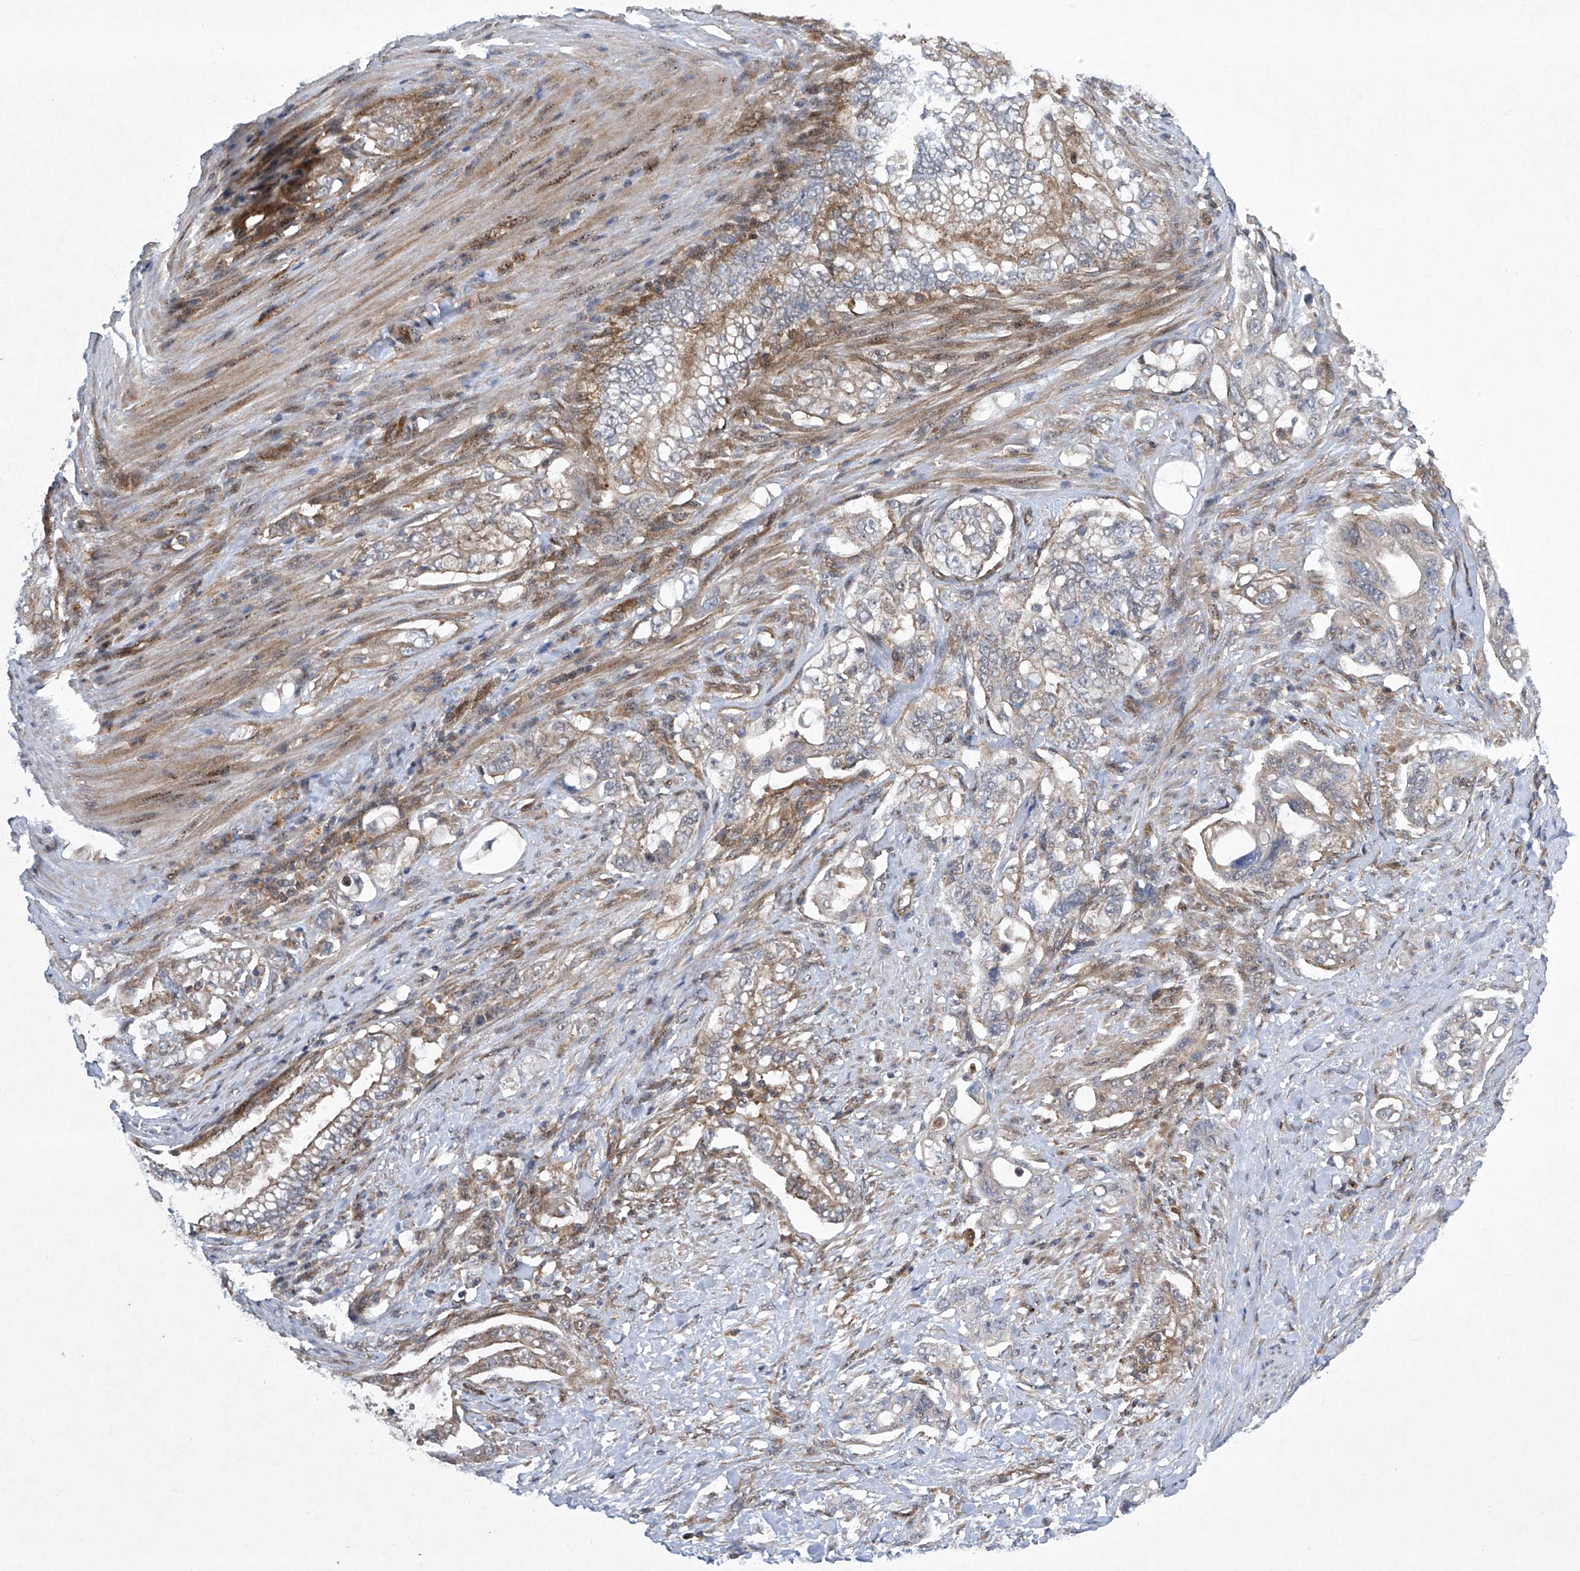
{"staining": {"intensity": "moderate", "quantity": "25%-75%", "location": "cytoplasmic/membranous"}, "tissue": "pancreatic cancer", "cell_type": "Tumor cells", "image_type": "cancer", "snomed": [{"axis": "morphology", "description": "Normal tissue, NOS"}, {"axis": "topography", "description": "Pancreas"}], "caption": "Pancreatic cancer tissue demonstrates moderate cytoplasmic/membranous staining in about 25%-75% of tumor cells, visualized by immunohistochemistry.", "gene": "CISH", "patient": {"sex": "male", "age": 42}}